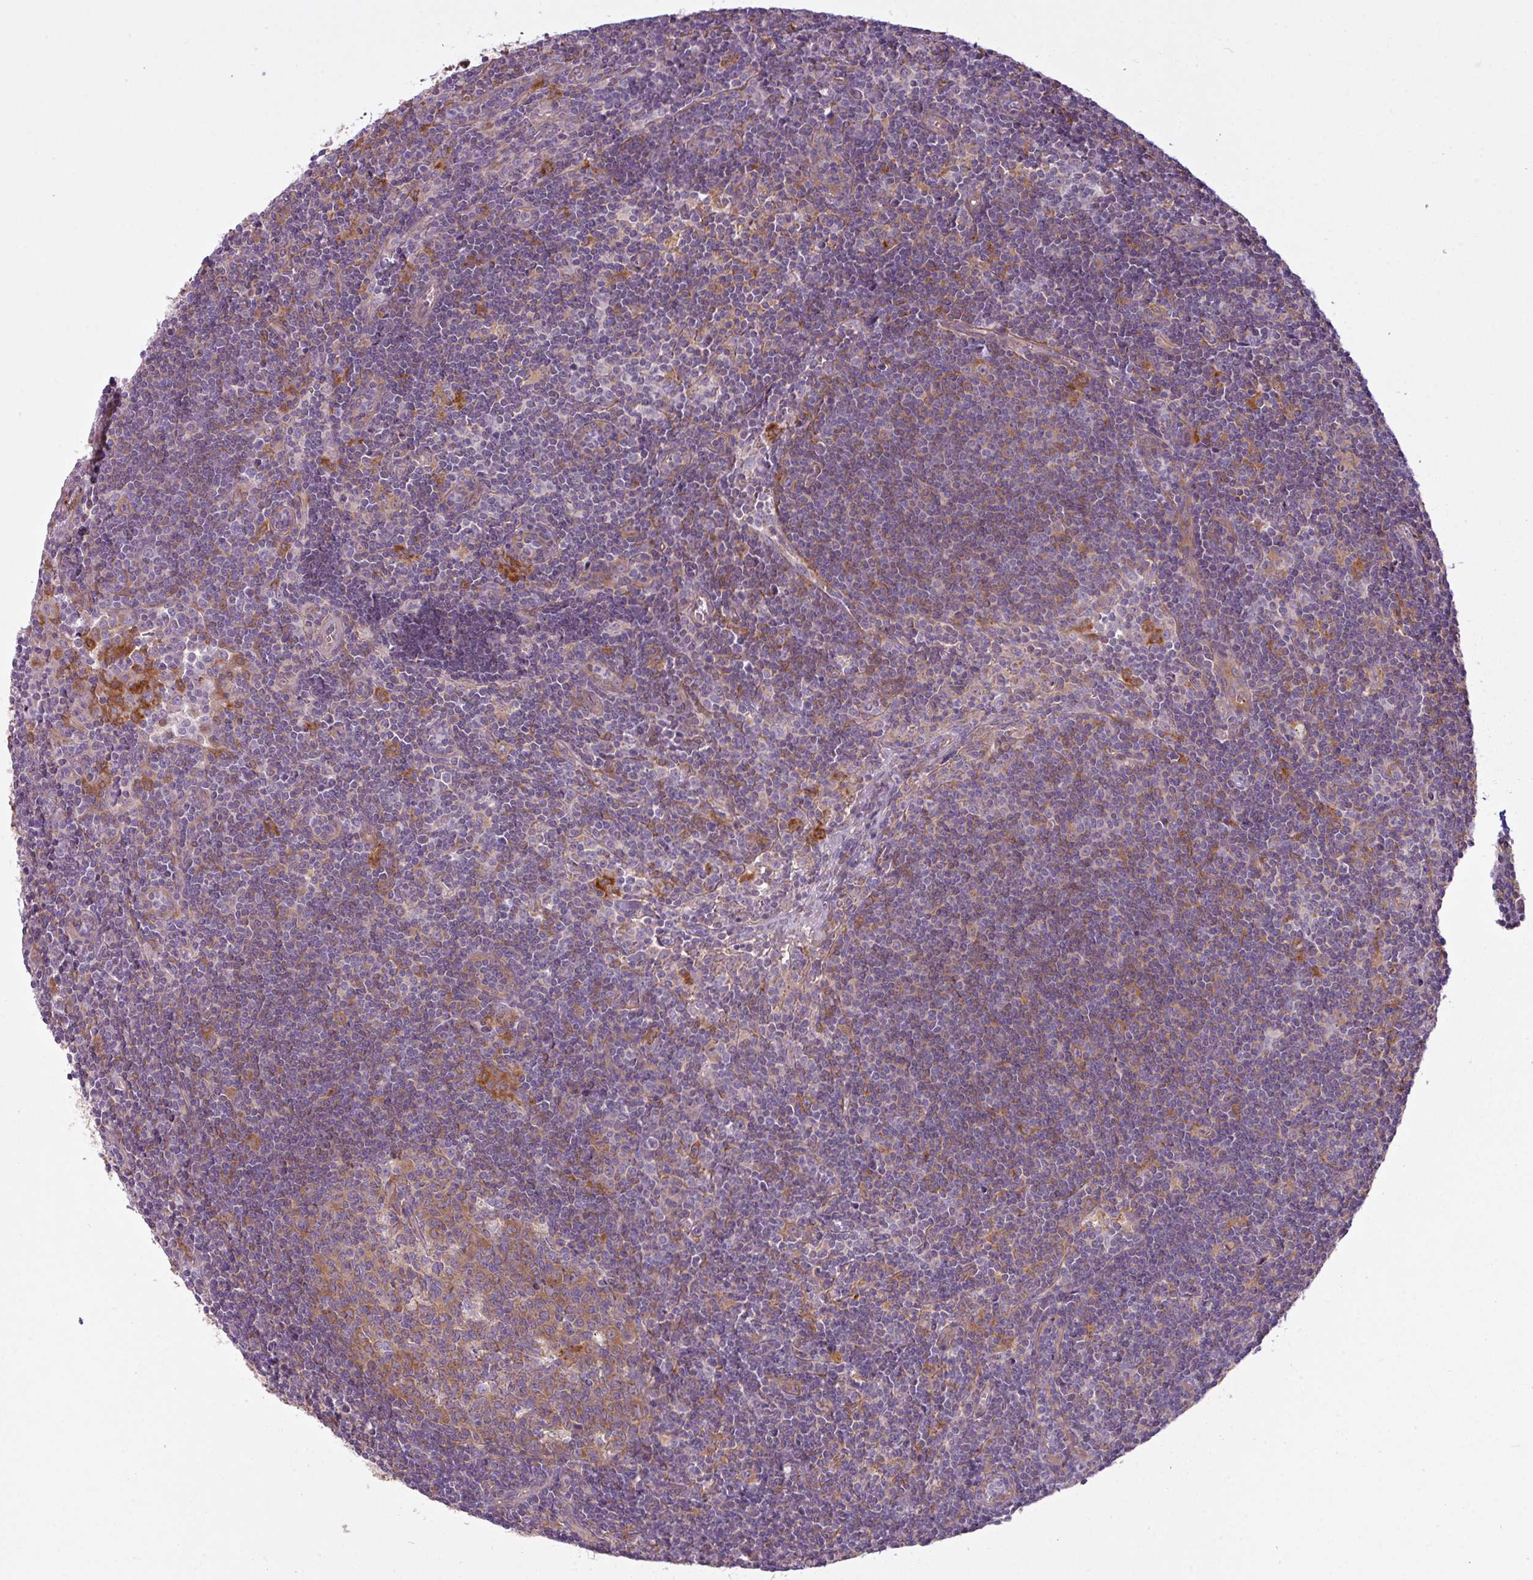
{"staining": {"intensity": "moderate", "quantity": "25%-75%", "location": "cytoplasmic/membranous"}, "tissue": "lymph node", "cell_type": "Germinal center cells", "image_type": "normal", "snomed": [{"axis": "morphology", "description": "Normal tissue, NOS"}, {"axis": "topography", "description": "Lymph node"}], "caption": "Immunohistochemistry (DAB (3,3'-diaminobenzidine)) staining of normal human lymph node reveals moderate cytoplasmic/membranous protein expression in about 25%-75% of germinal center cells.", "gene": "CAMK2A", "patient": {"sex": "female", "age": 29}}